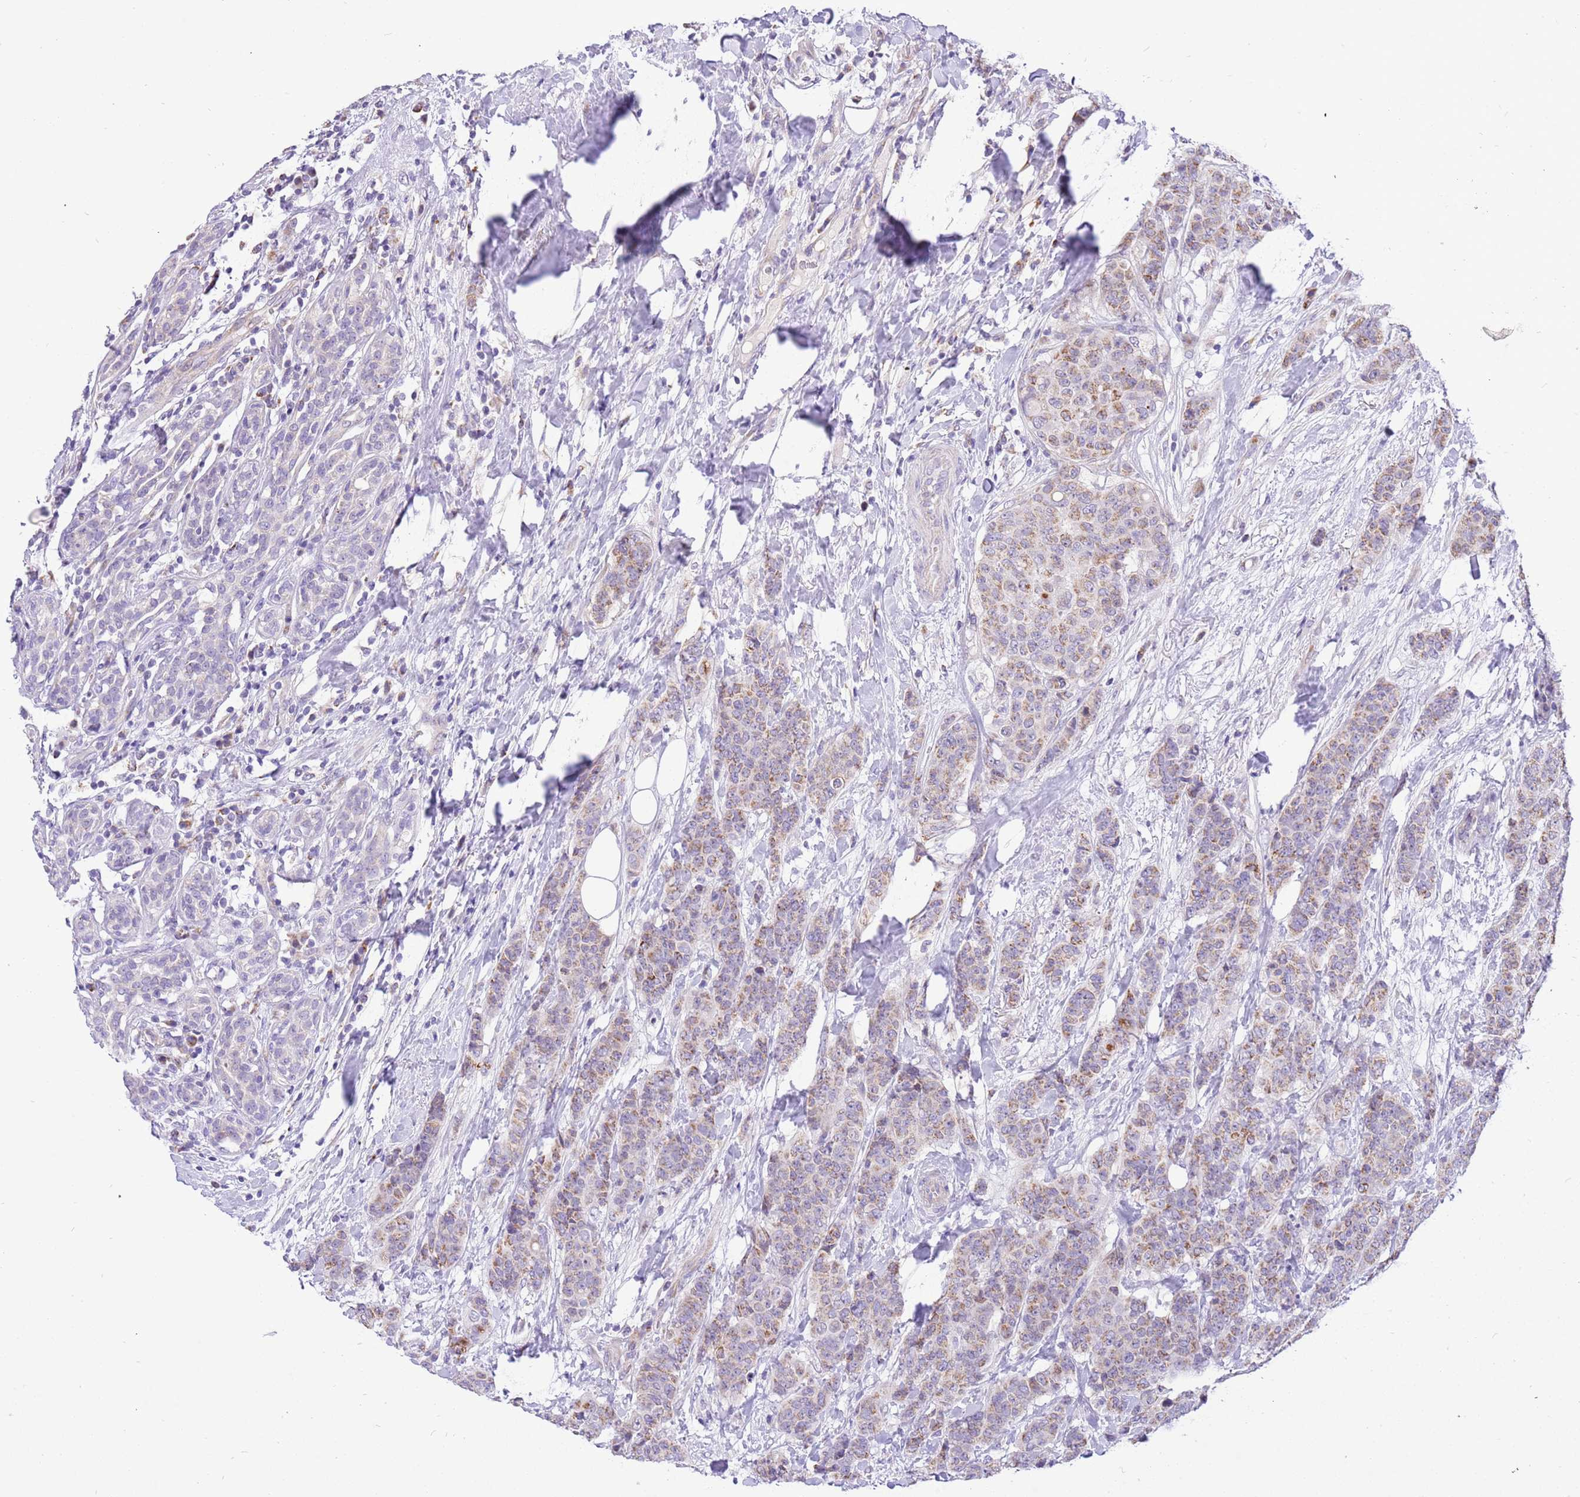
{"staining": {"intensity": "weak", "quantity": "25%-75%", "location": "cytoplasmic/membranous"}, "tissue": "breast cancer", "cell_type": "Tumor cells", "image_type": "cancer", "snomed": [{"axis": "morphology", "description": "Duct carcinoma"}, {"axis": "topography", "description": "Breast"}], "caption": "Immunohistochemical staining of human breast cancer reveals low levels of weak cytoplasmic/membranous positivity in approximately 25%-75% of tumor cells.", "gene": "COX17", "patient": {"sex": "female", "age": 40}}